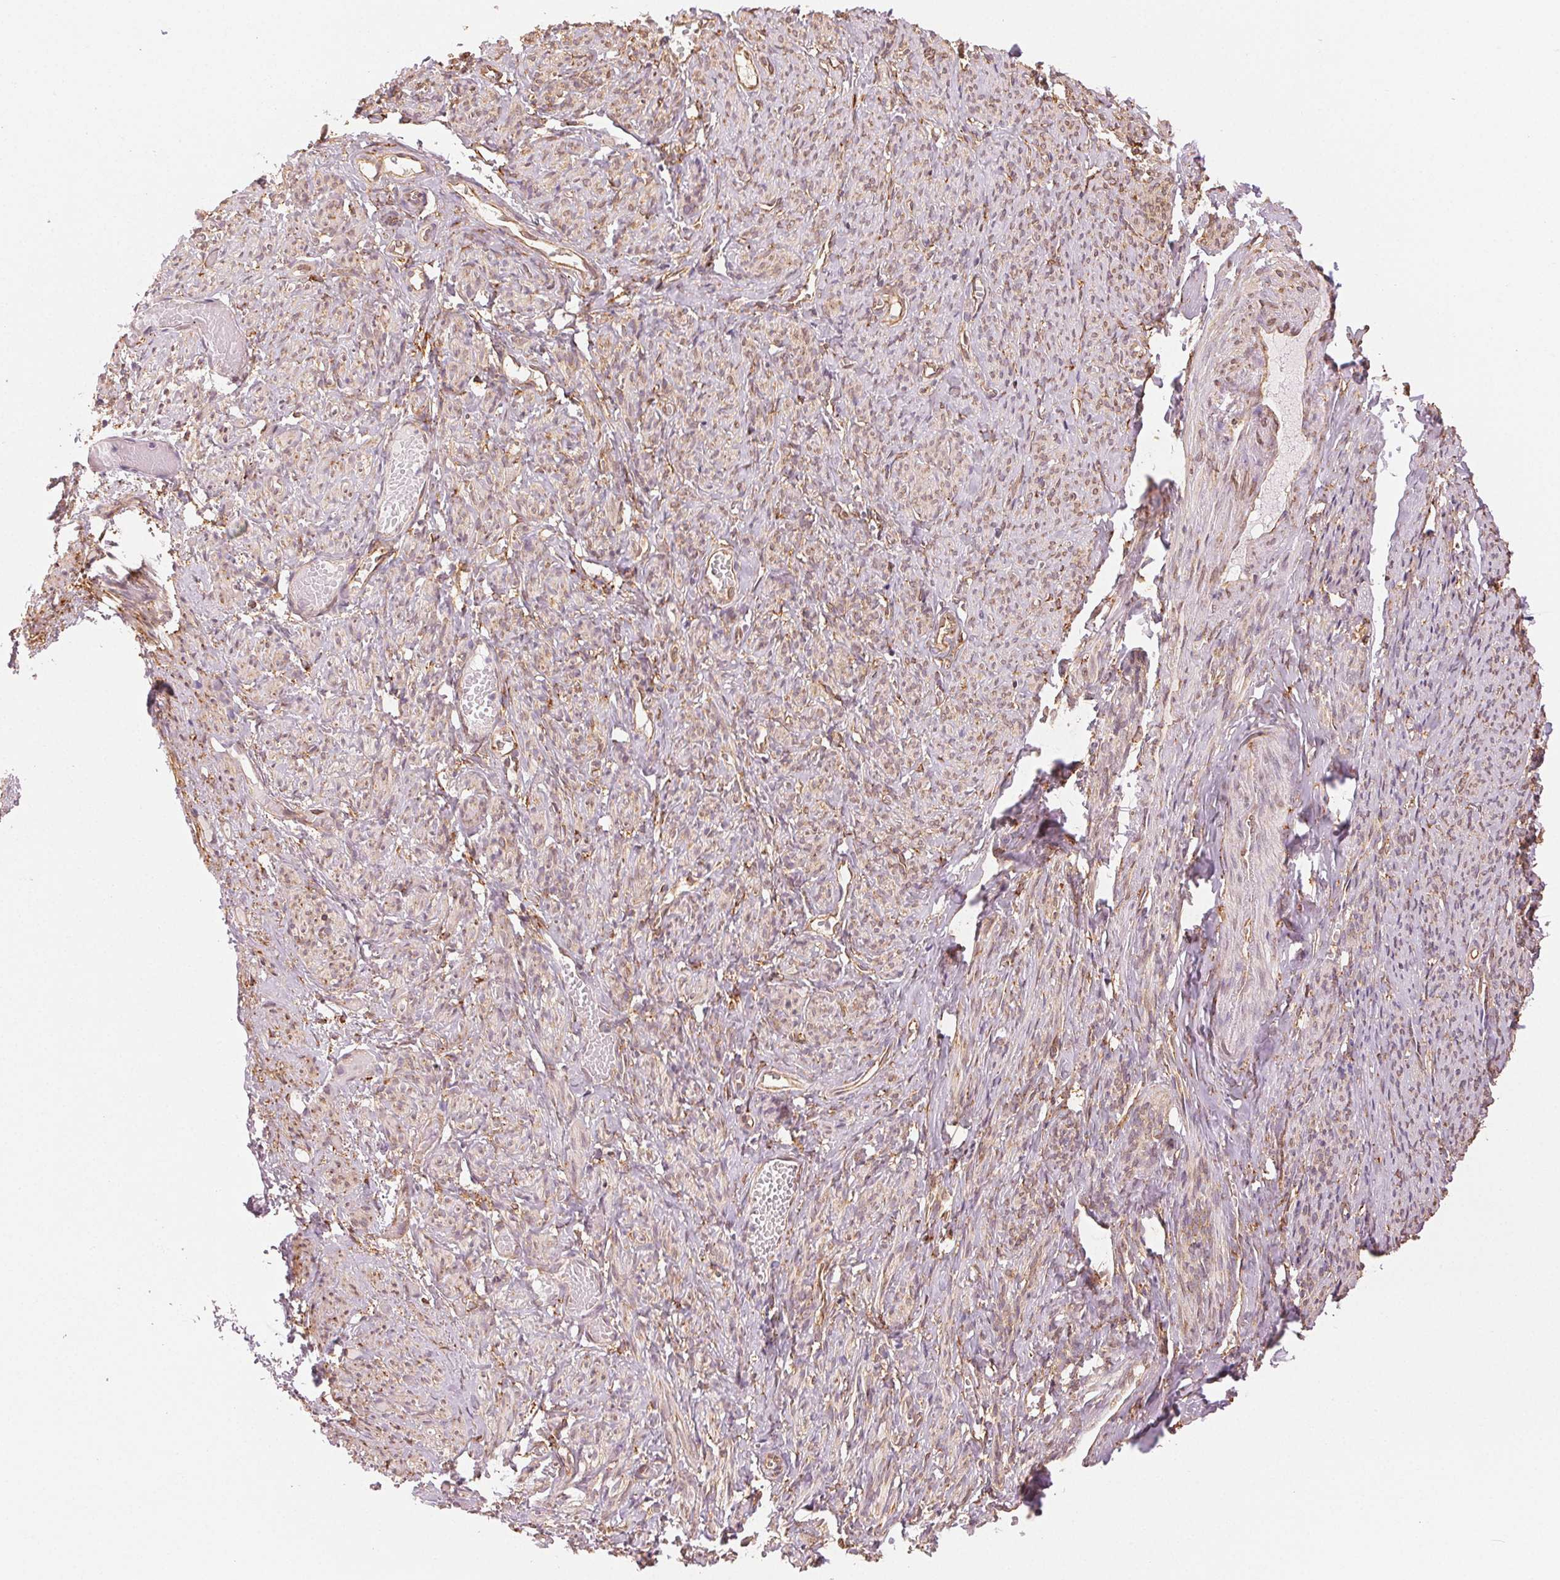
{"staining": {"intensity": "weak", "quantity": "25%-75%", "location": "cytoplasmic/membranous"}, "tissue": "smooth muscle", "cell_type": "Smooth muscle cells", "image_type": "normal", "snomed": [{"axis": "morphology", "description": "Normal tissue, NOS"}, {"axis": "topography", "description": "Smooth muscle"}], "caption": "Brown immunohistochemical staining in benign human smooth muscle shows weak cytoplasmic/membranous positivity in about 25%-75% of smooth muscle cells. Using DAB (brown) and hematoxylin (blue) stains, captured at high magnification using brightfield microscopy.", "gene": "RCN3", "patient": {"sex": "female", "age": 65}}